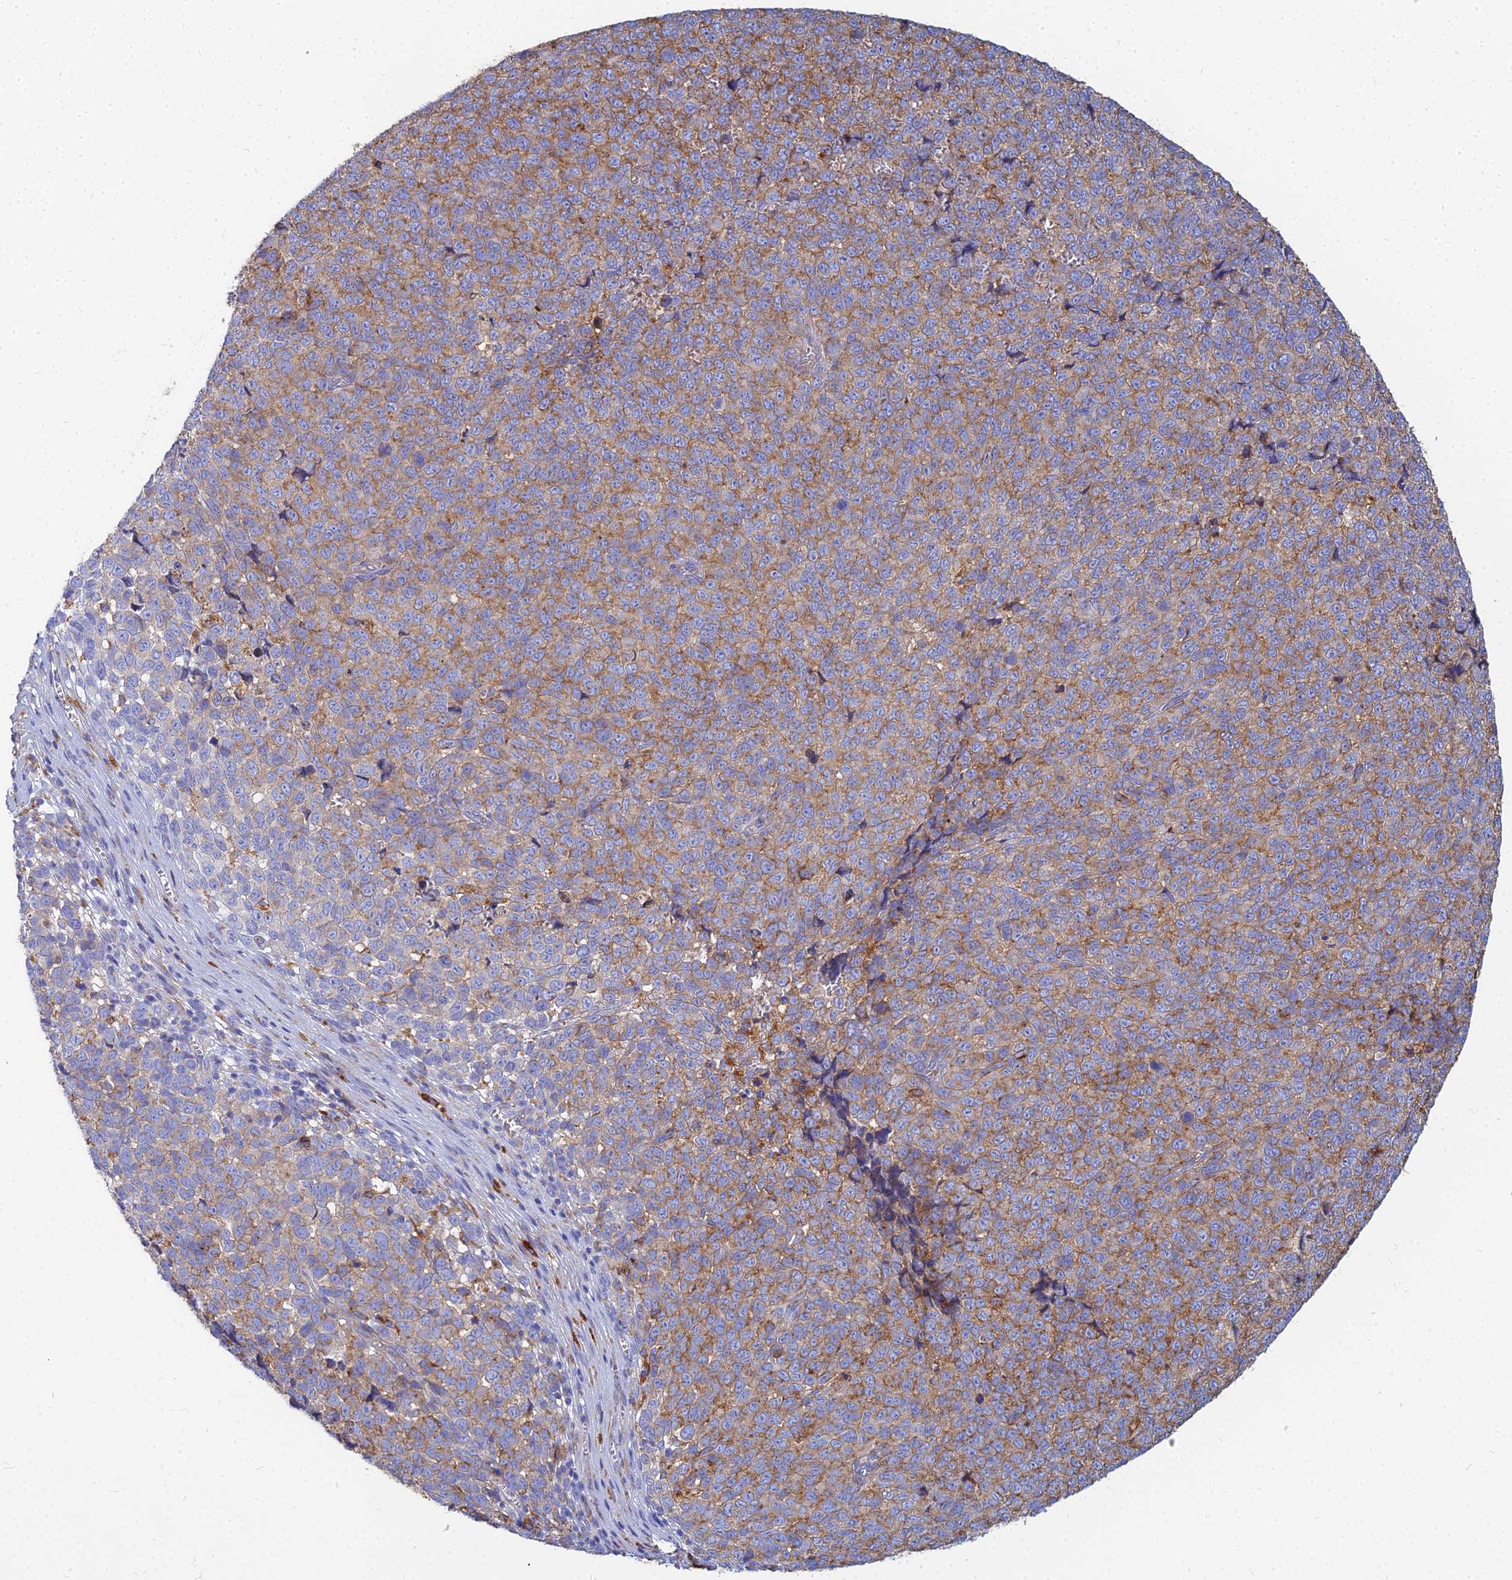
{"staining": {"intensity": "moderate", "quantity": ">75%", "location": "cytoplasmic/membranous"}, "tissue": "melanoma", "cell_type": "Tumor cells", "image_type": "cancer", "snomed": [{"axis": "morphology", "description": "Malignant melanoma, NOS"}, {"axis": "topography", "description": "Nose, NOS"}], "caption": "Tumor cells demonstrate moderate cytoplasmic/membranous staining in approximately >75% of cells in melanoma. Immunohistochemistry (ihc) stains the protein of interest in brown and the nuclei are stained blue.", "gene": "VAT1", "patient": {"sex": "female", "age": 48}}